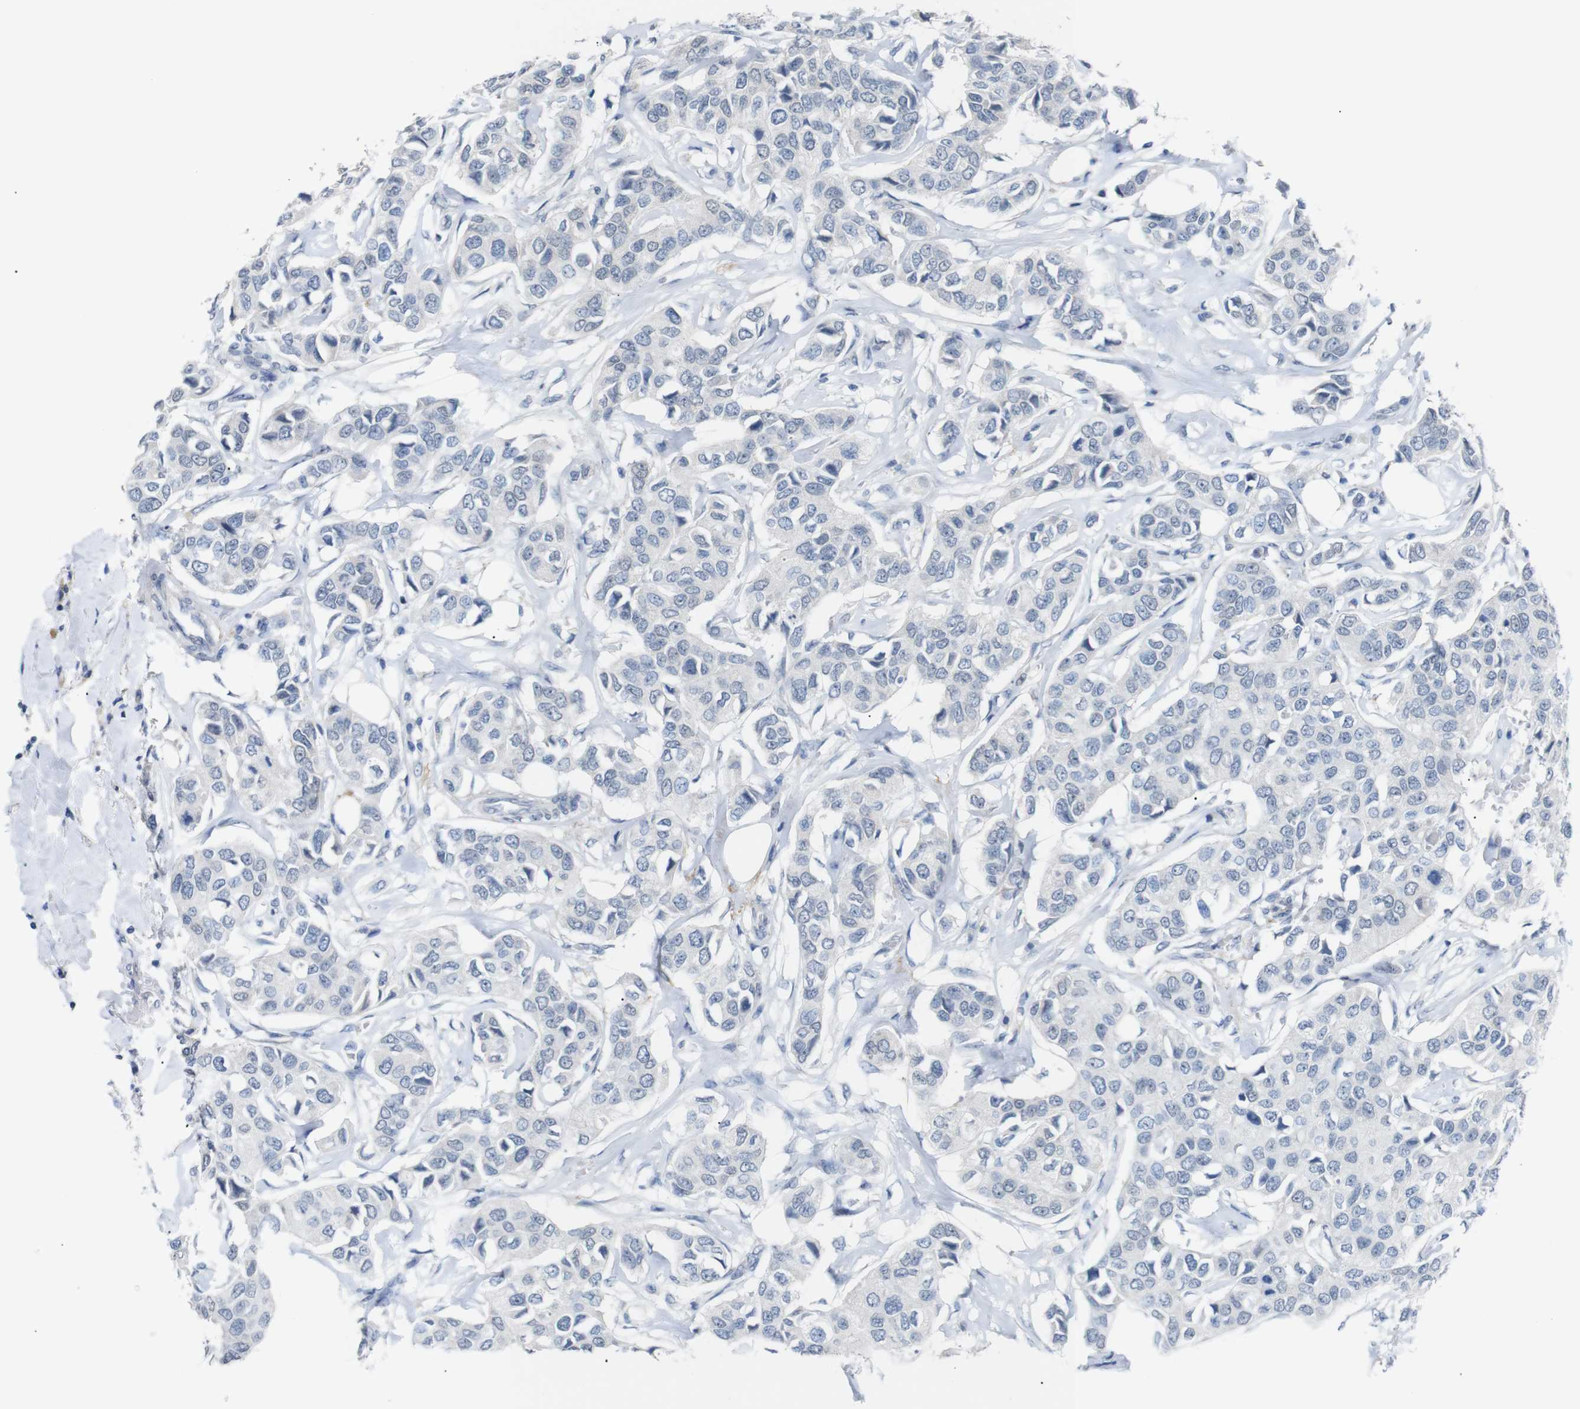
{"staining": {"intensity": "negative", "quantity": "none", "location": "none"}, "tissue": "breast cancer", "cell_type": "Tumor cells", "image_type": "cancer", "snomed": [{"axis": "morphology", "description": "Duct carcinoma"}, {"axis": "topography", "description": "Breast"}], "caption": "An image of breast infiltrating ductal carcinoma stained for a protein displays no brown staining in tumor cells.", "gene": "CHRM5", "patient": {"sex": "female", "age": 80}}